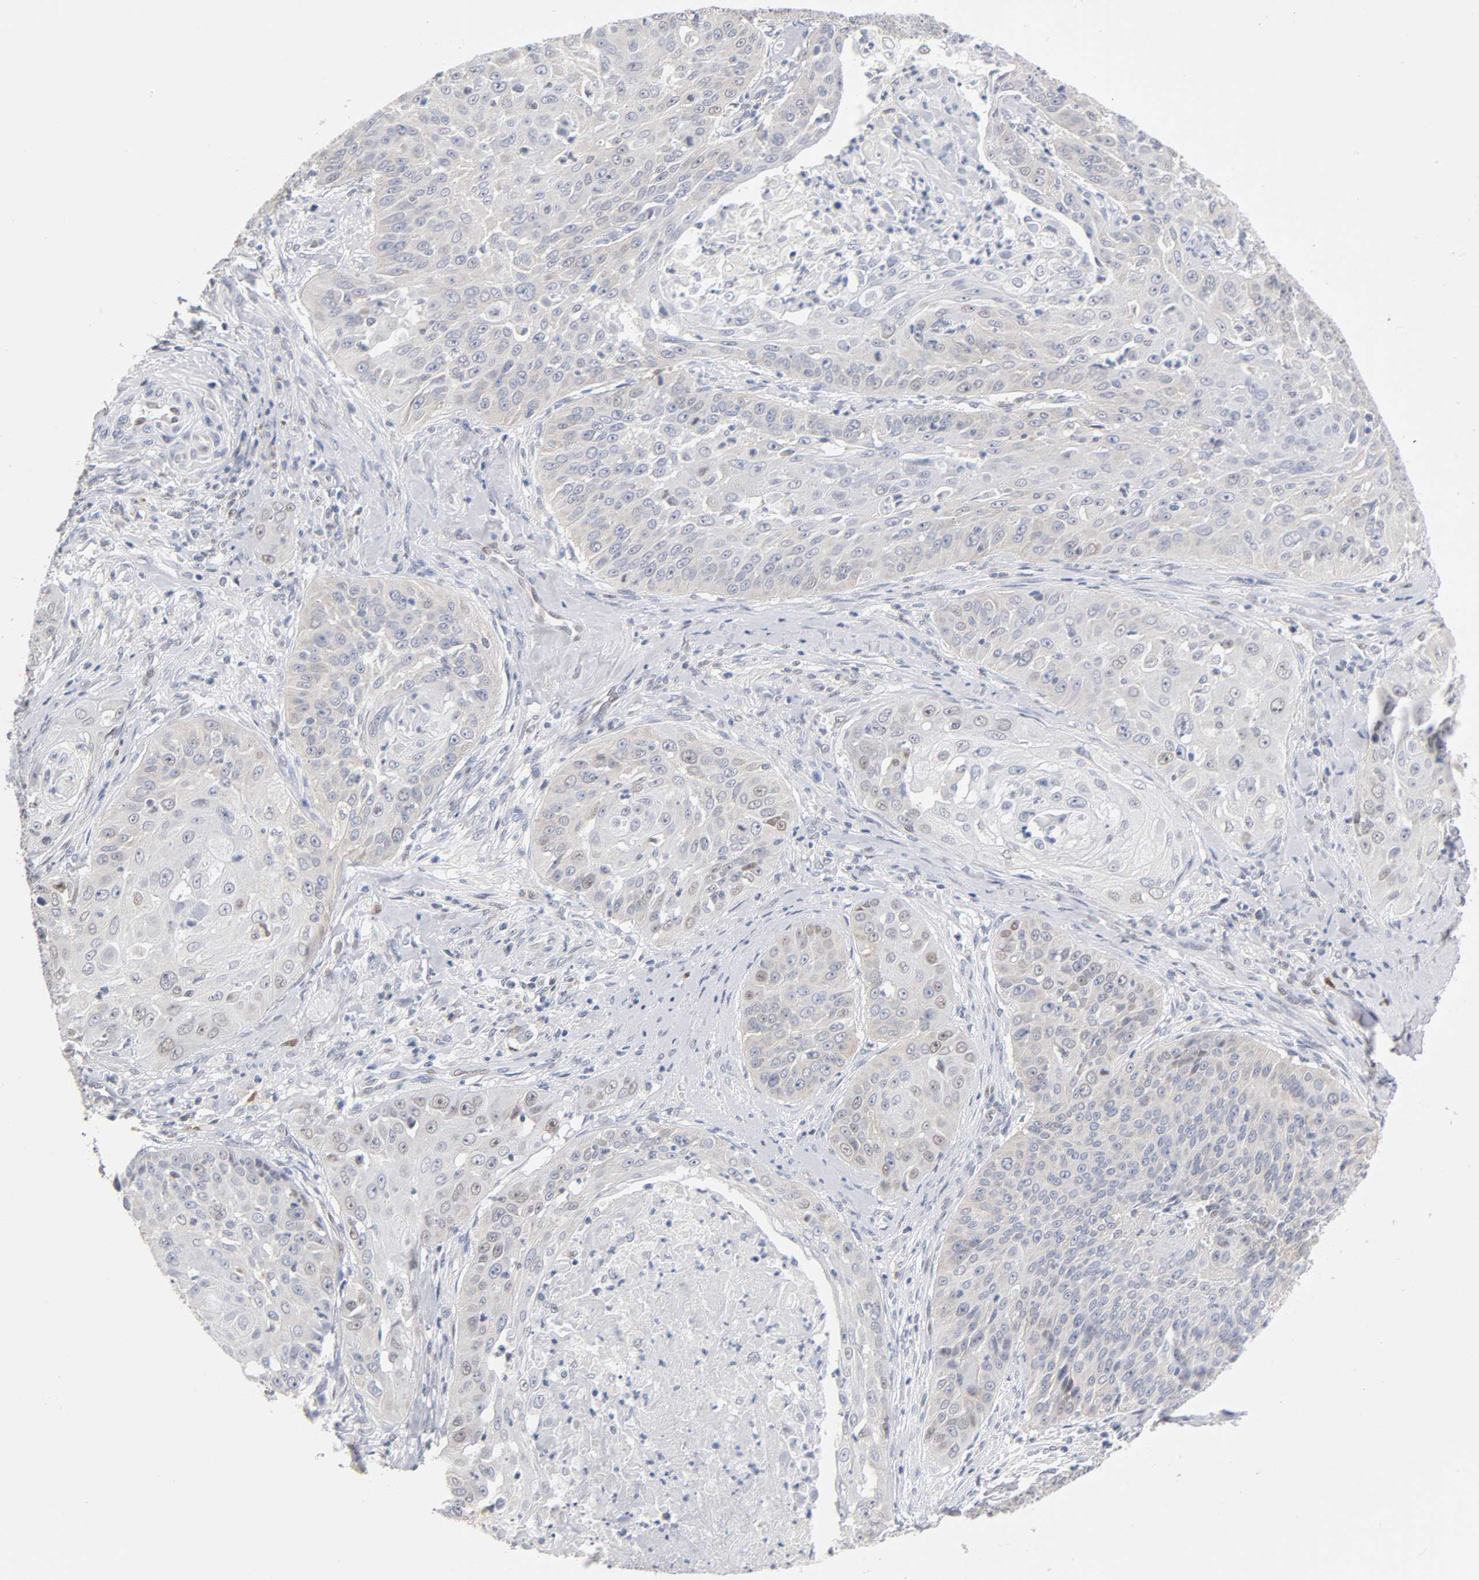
{"staining": {"intensity": "weak", "quantity": "<25%", "location": "nuclear"}, "tissue": "cervical cancer", "cell_type": "Tumor cells", "image_type": "cancer", "snomed": [{"axis": "morphology", "description": "Squamous cell carcinoma, NOS"}, {"axis": "topography", "description": "Cervix"}], "caption": "This is an immunohistochemistry micrograph of cervical squamous cell carcinoma. There is no expression in tumor cells.", "gene": "NFATC1", "patient": {"sex": "female", "age": 64}}